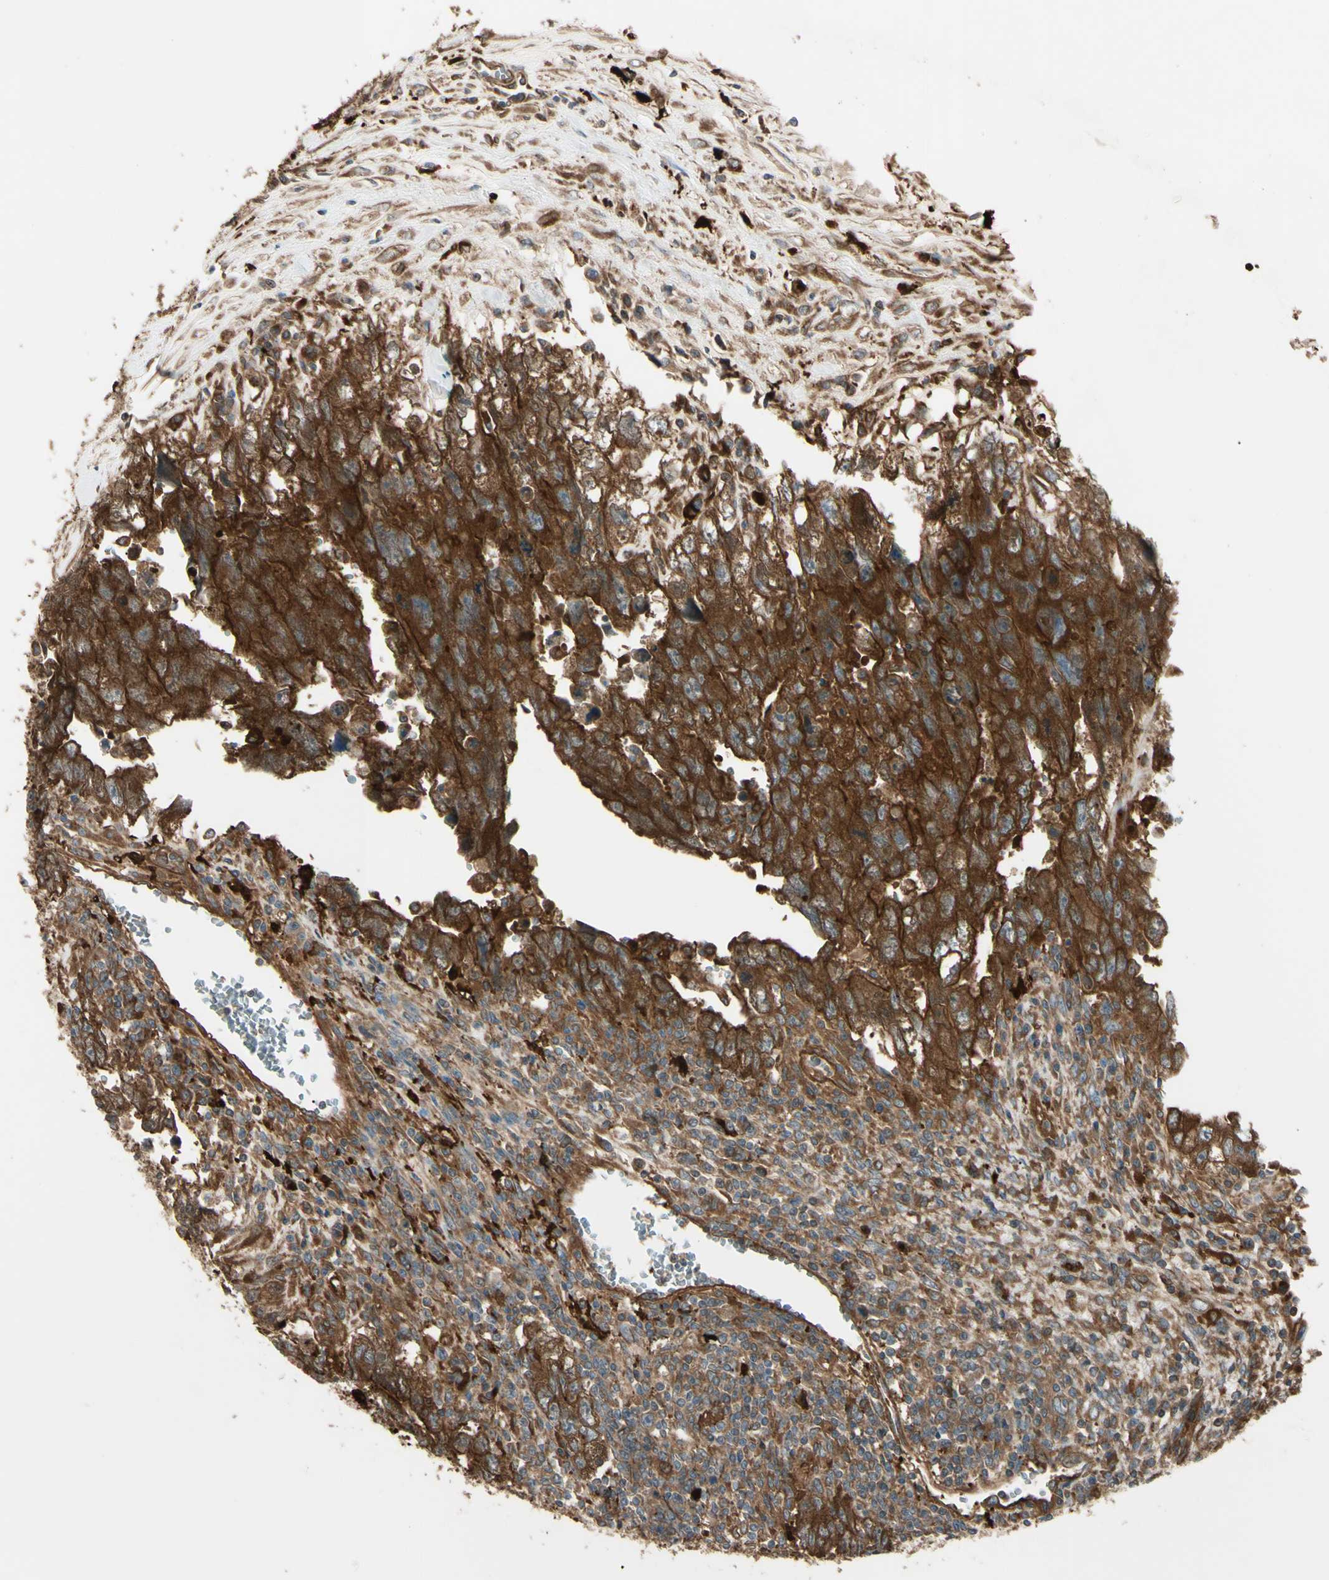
{"staining": {"intensity": "strong", "quantity": ">75%", "location": "cytoplasmic/membranous"}, "tissue": "testis cancer", "cell_type": "Tumor cells", "image_type": "cancer", "snomed": [{"axis": "morphology", "description": "Carcinoma, Embryonal, NOS"}, {"axis": "topography", "description": "Testis"}], "caption": "Protein staining displays strong cytoplasmic/membranous expression in approximately >75% of tumor cells in testis embryonal carcinoma.", "gene": "PTPN12", "patient": {"sex": "male", "age": 28}}